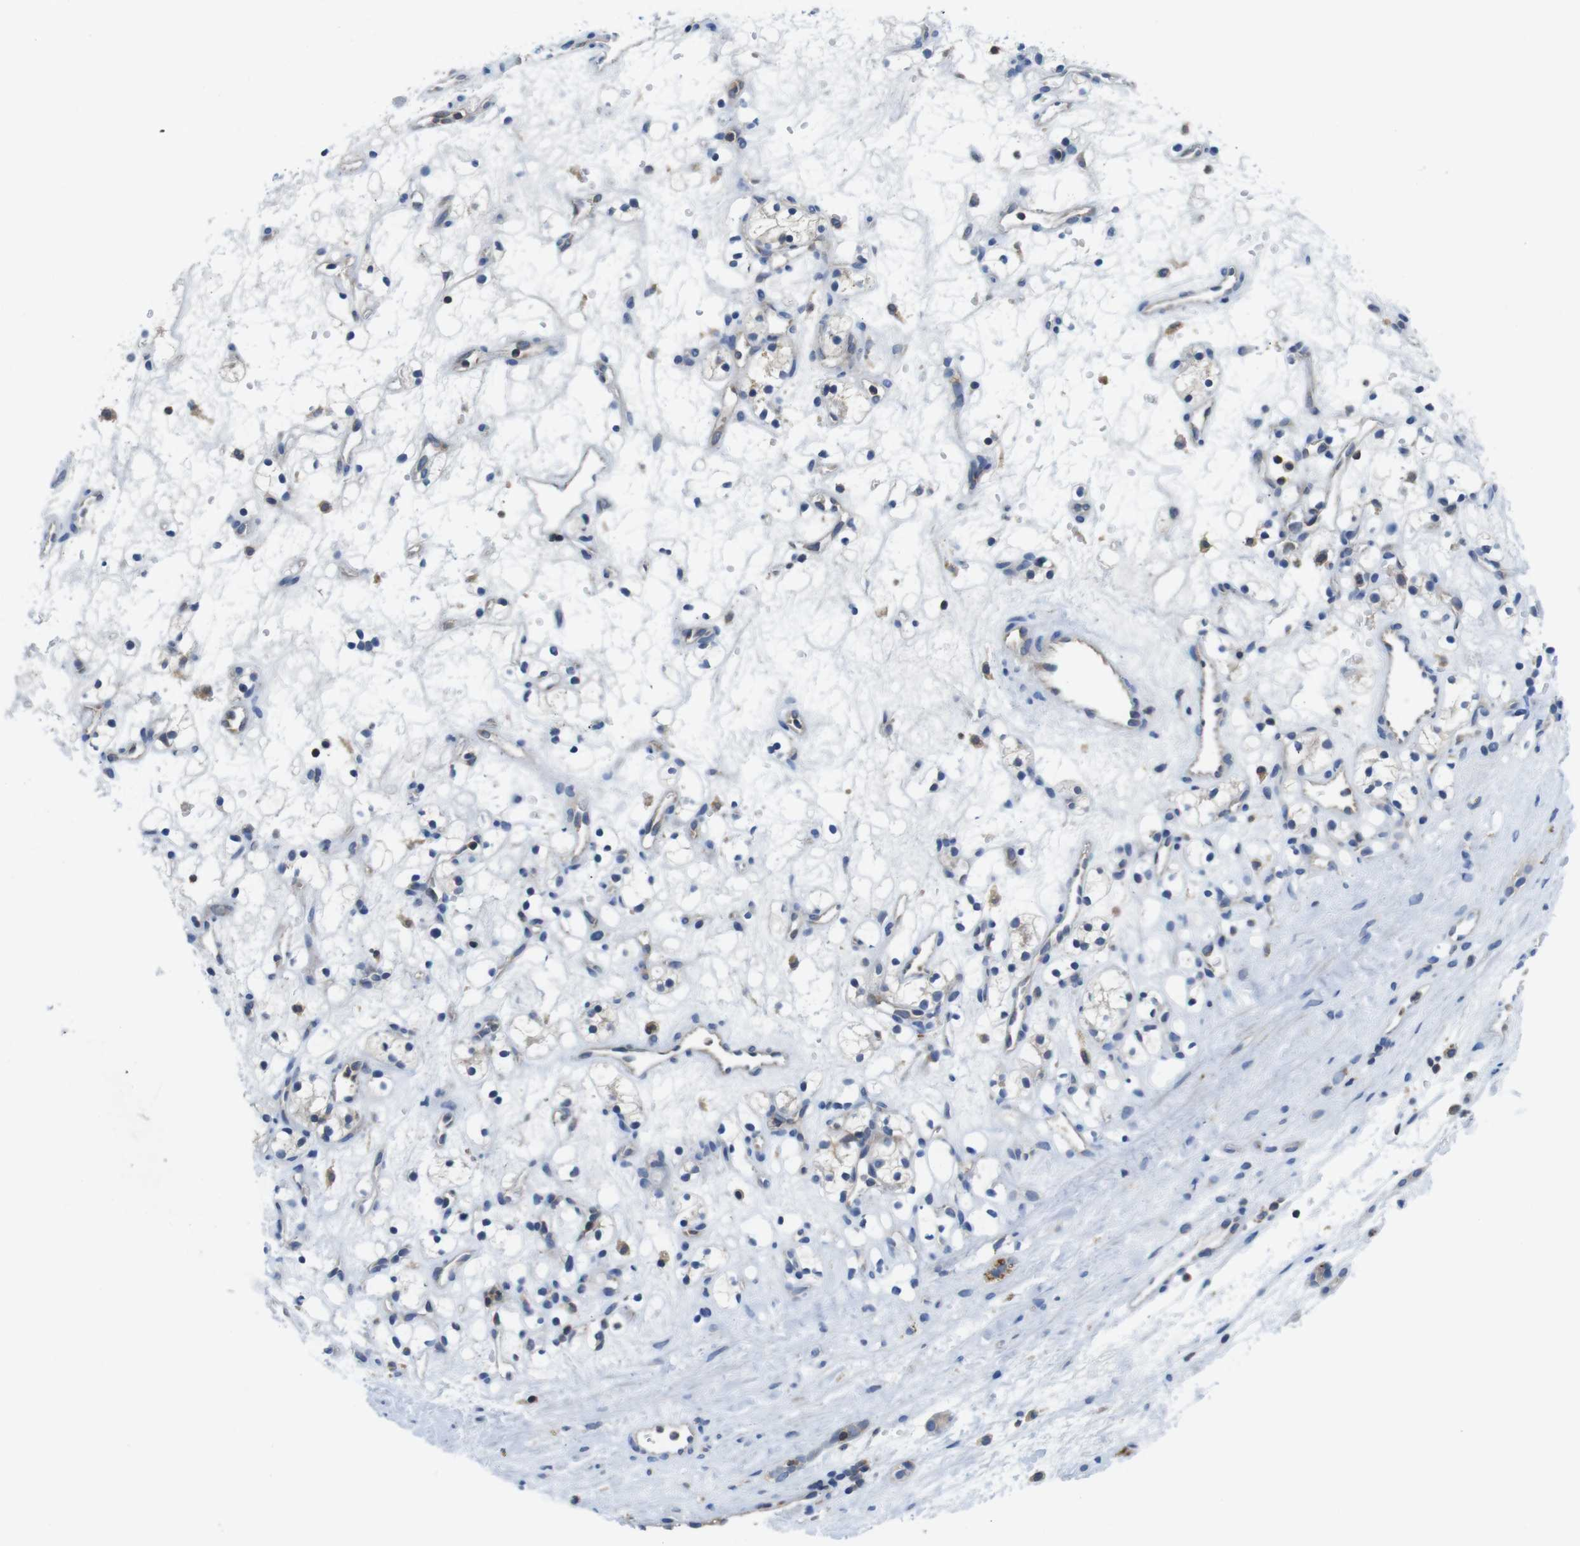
{"staining": {"intensity": "negative", "quantity": "none", "location": "none"}, "tissue": "renal cancer", "cell_type": "Tumor cells", "image_type": "cancer", "snomed": [{"axis": "morphology", "description": "Adenocarcinoma, NOS"}, {"axis": "topography", "description": "Kidney"}], "caption": "DAB (3,3'-diaminobenzidine) immunohistochemical staining of human renal adenocarcinoma demonstrates no significant positivity in tumor cells. The staining was performed using DAB to visualize the protein expression in brown, while the nuclei were stained in blue with hematoxylin (Magnification: 20x).", "gene": "PIK3CD", "patient": {"sex": "female", "age": 60}}